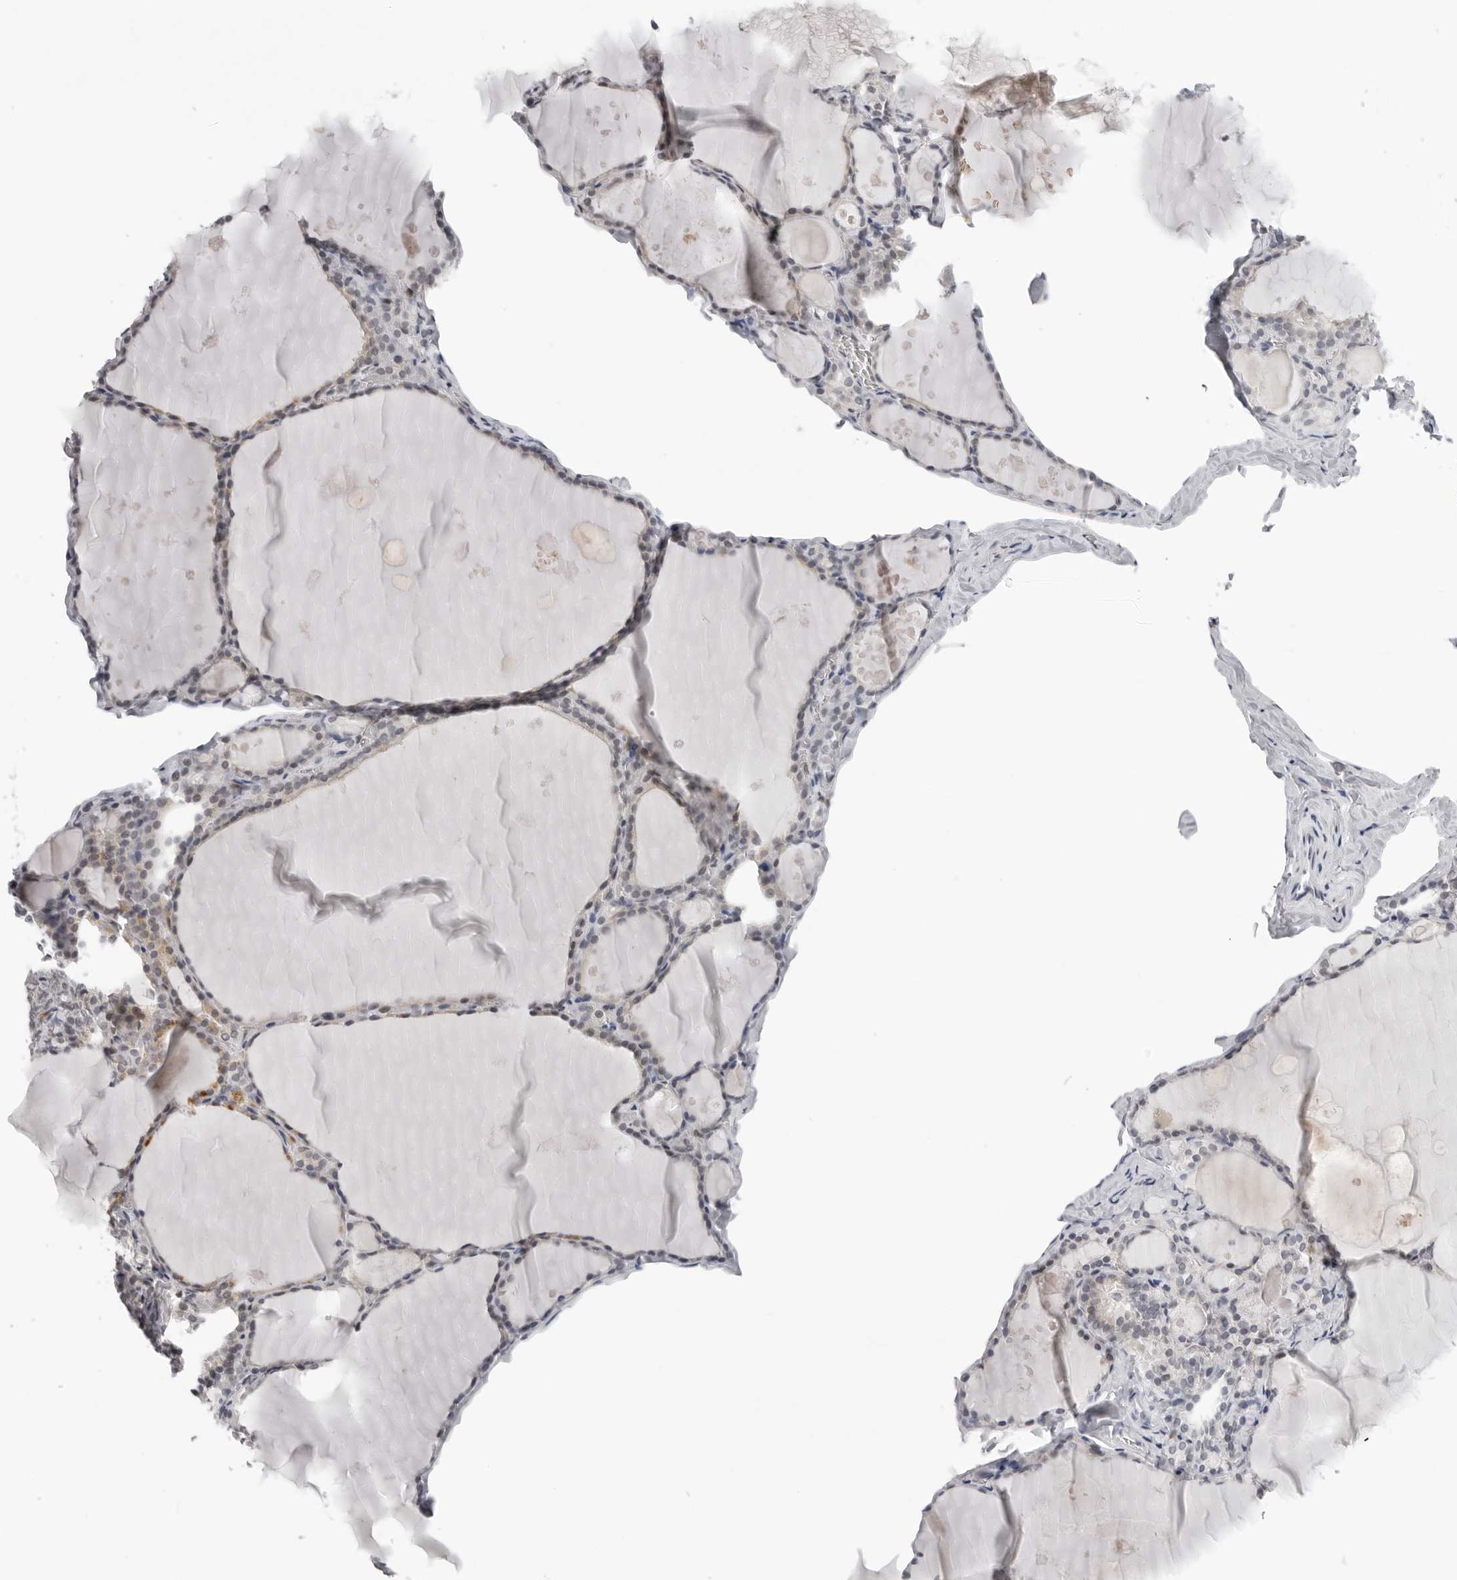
{"staining": {"intensity": "negative", "quantity": "none", "location": "none"}, "tissue": "thyroid gland", "cell_type": "Glandular cells", "image_type": "normal", "snomed": [{"axis": "morphology", "description": "Normal tissue, NOS"}, {"axis": "topography", "description": "Thyroid gland"}], "caption": "IHC photomicrograph of benign thyroid gland stained for a protein (brown), which demonstrates no staining in glandular cells.", "gene": "CASP7", "patient": {"sex": "male", "age": 56}}